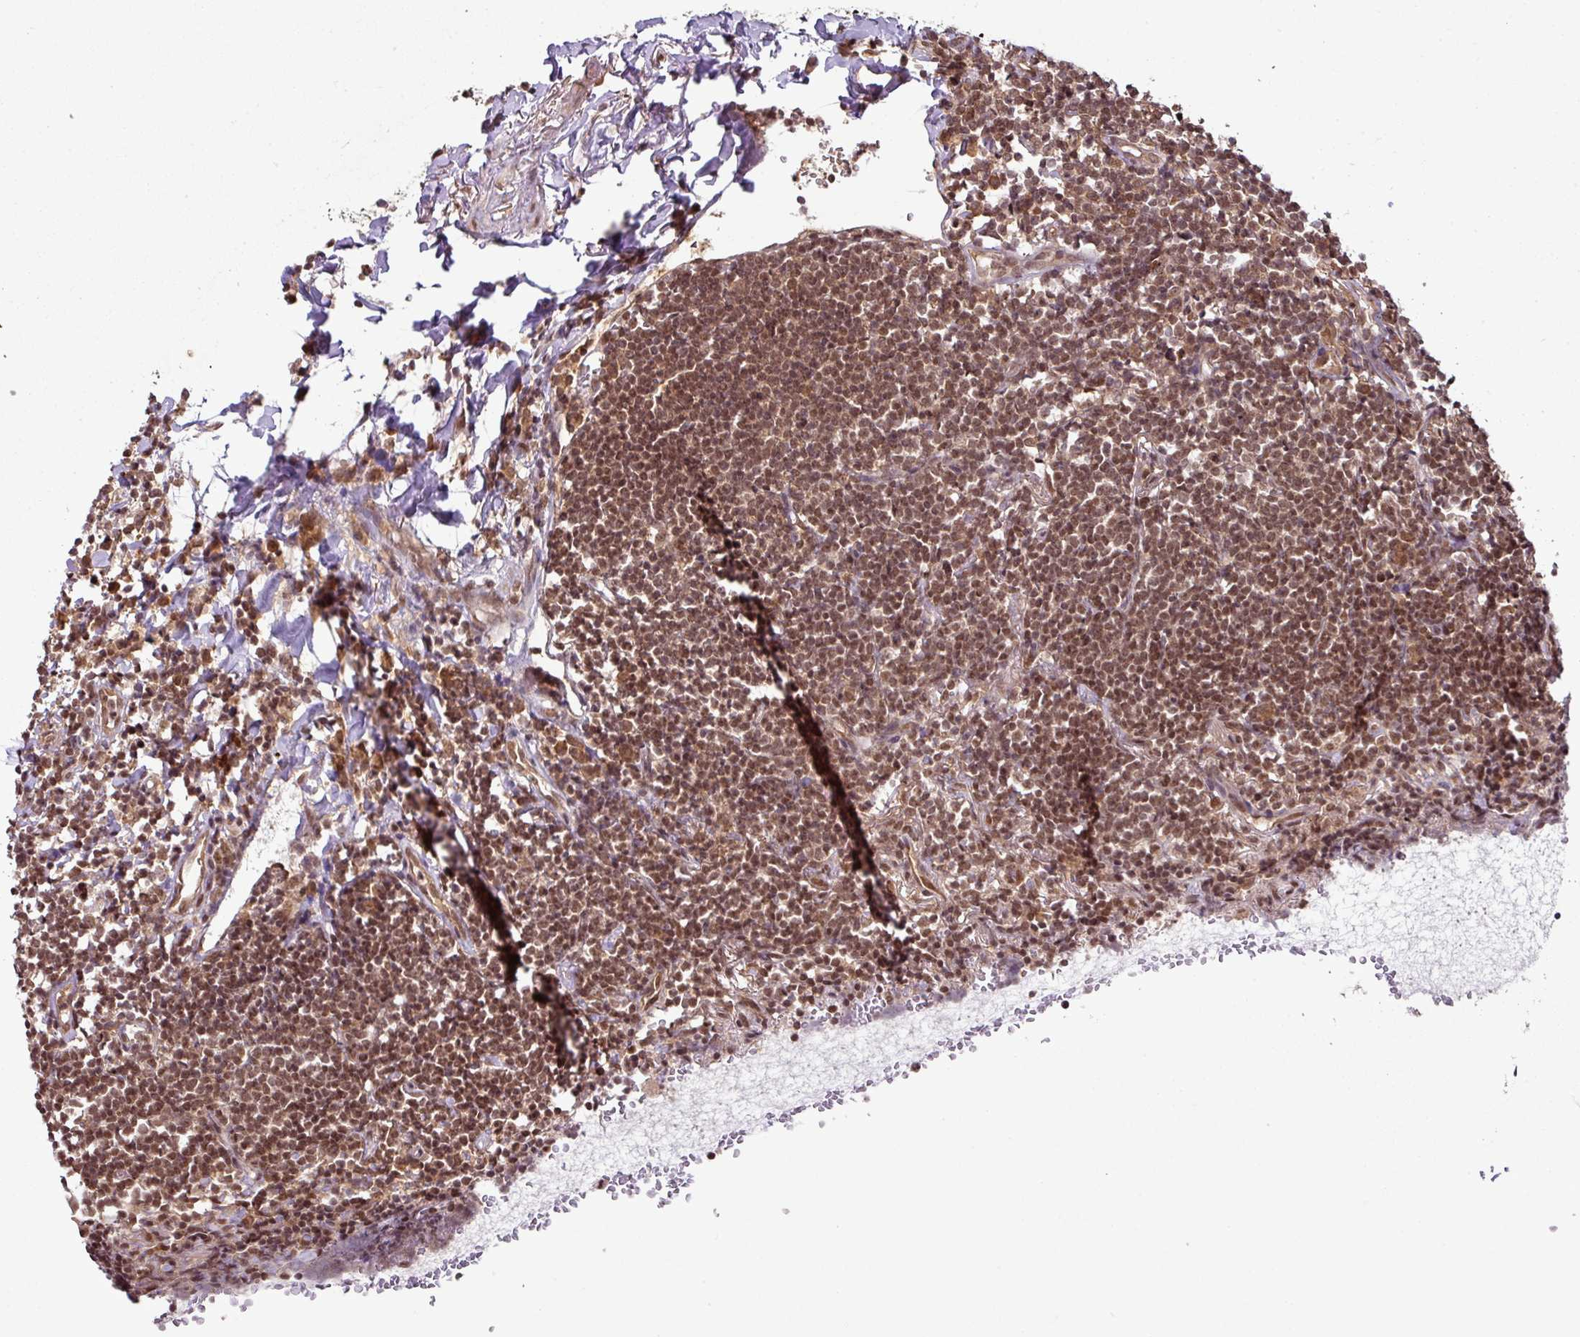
{"staining": {"intensity": "moderate", "quantity": ">75%", "location": "cytoplasmic/membranous,nuclear"}, "tissue": "lymphoma", "cell_type": "Tumor cells", "image_type": "cancer", "snomed": [{"axis": "morphology", "description": "Malignant lymphoma, non-Hodgkin's type, Low grade"}, {"axis": "topography", "description": "Lung"}], "caption": "Tumor cells display medium levels of moderate cytoplasmic/membranous and nuclear expression in about >75% of cells in human low-grade malignant lymphoma, non-Hodgkin's type. (brown staining indicates protein expression, while blue staining denotes nuclei).", "gene": "ANKRD18A", "patient": {"sex": "female", "age": 71}}